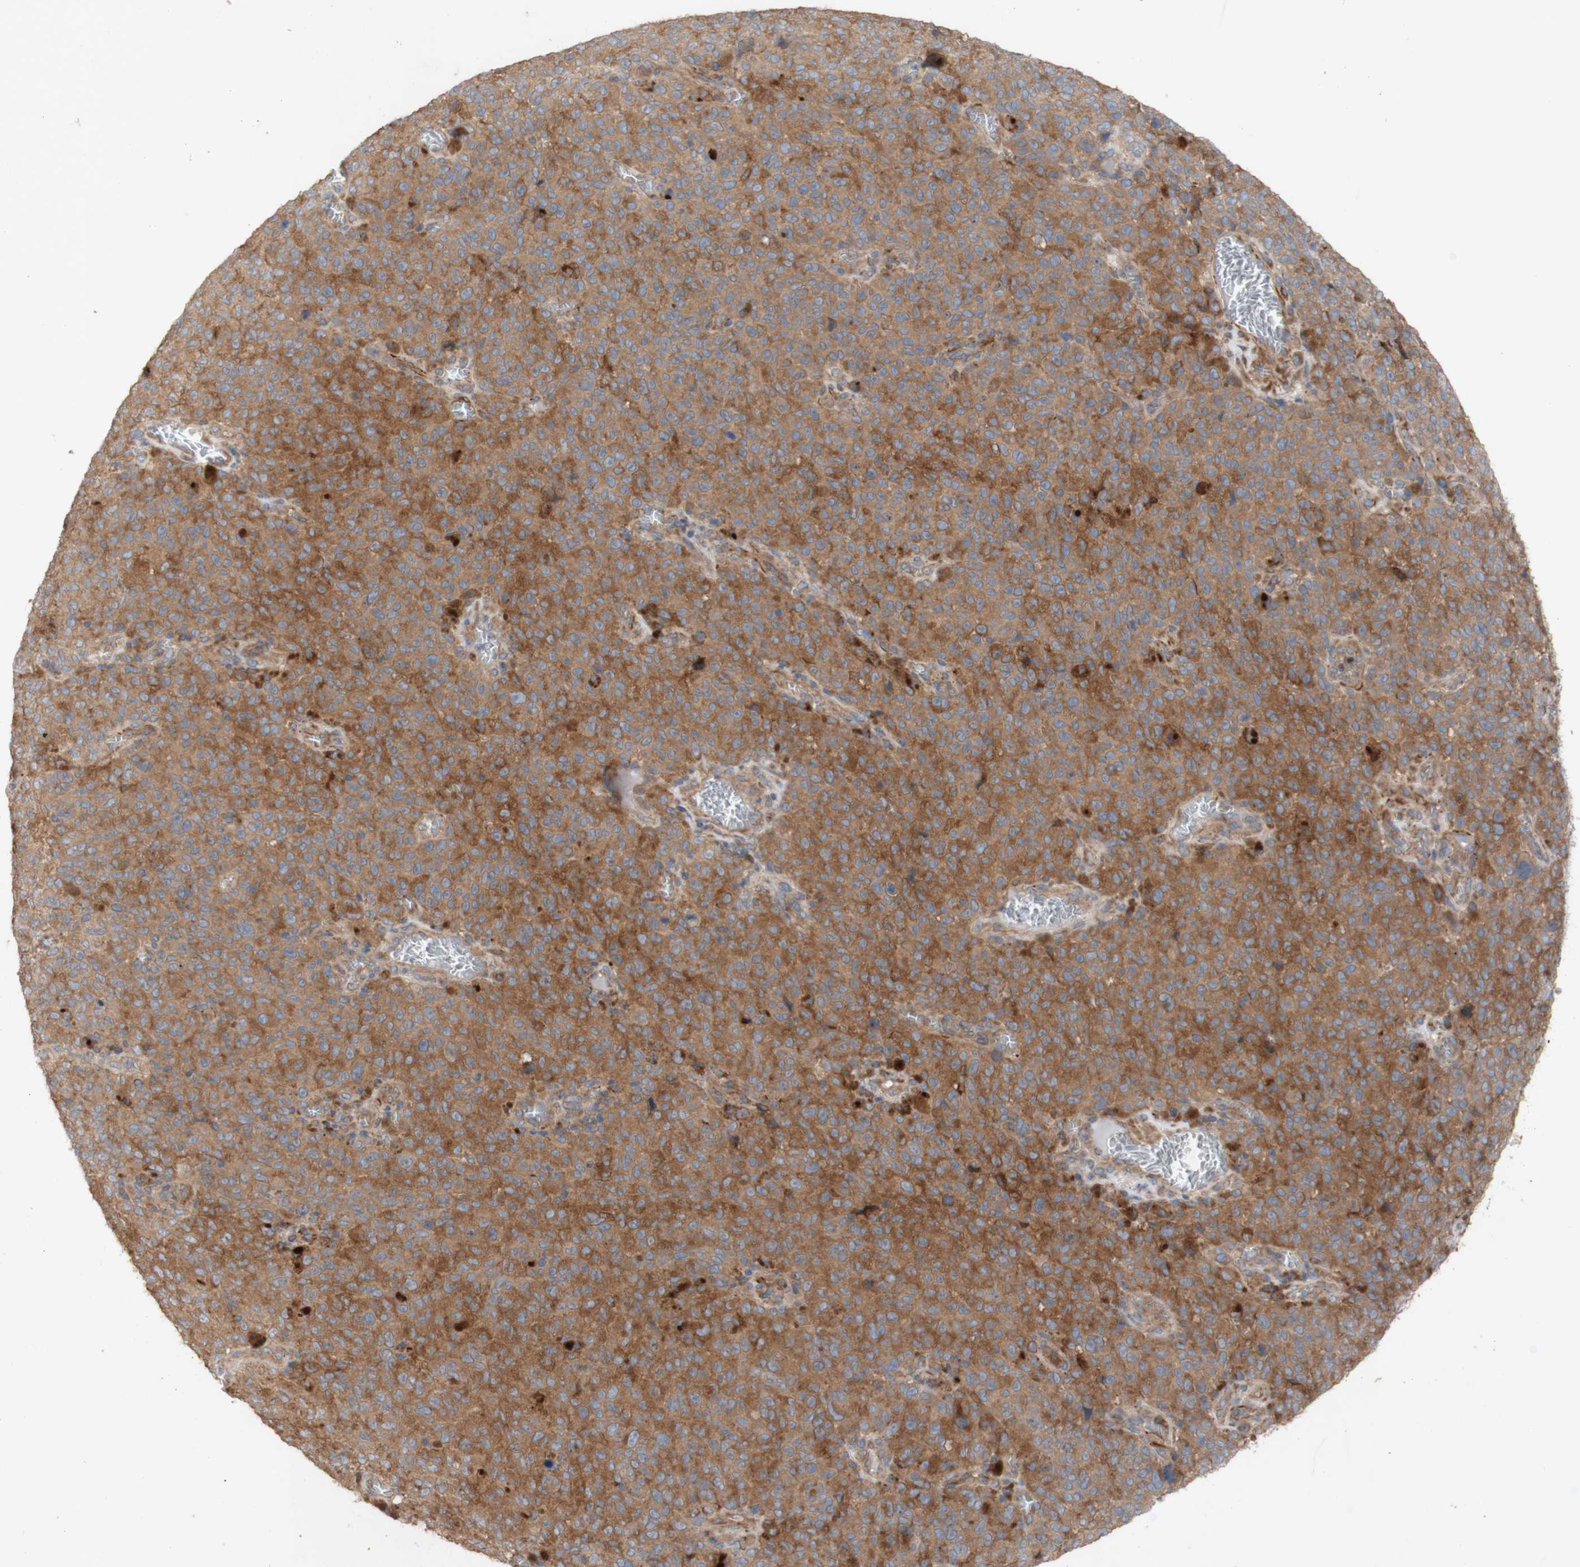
{"staining": {"intensity": "moderate", "quantity": ">75%", "location": "cytoplasmic/membranous"}, "tissue": "melanoma", "cell_type": "Tumor cells", "image_type": "cancer", "snomed": [{"axis": "morphology", "description": "Malignant melanoma, NOS"}, {"axis": "topography", "description": "Skin"}], "caption": "The image reveals staining of melanoma, revealing moderate cytoplasmic/membranous protein positivity (brown color) within tumor cells.", "gene": "EIF2S3", "patient": {"sex": "female", "age": 82}}